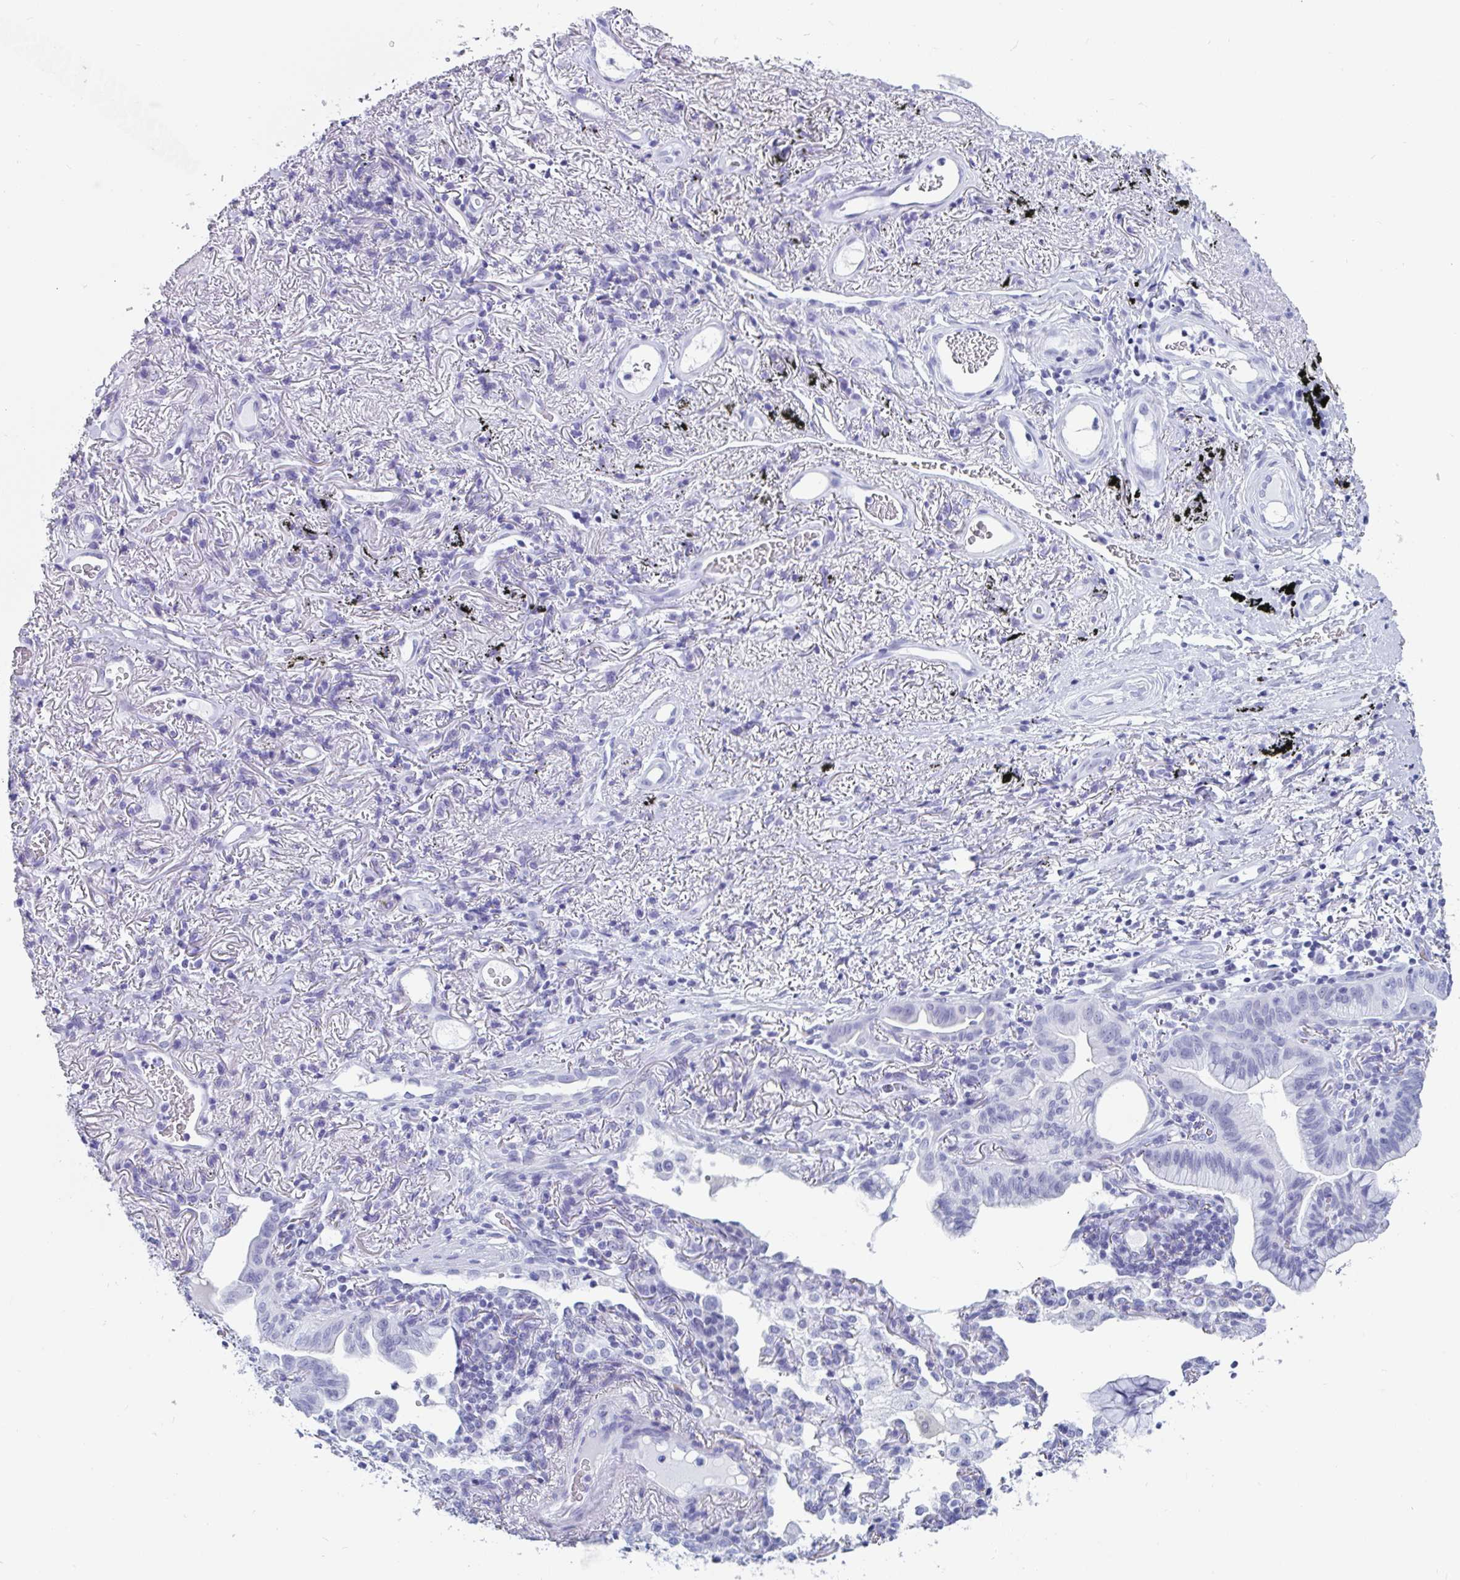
{"staining": {"intensity": "negative", "quantity": "none", "location": "none"}, "tissue": "lung cancer", "cell_type": "Tumor cells", "image_type": "cancer", "snomed": [{"axis": "morphology", "description": "Adenocarcinoma, NOS"}, {"axis": "topography", "description": "Lung"}], "caption": "A photomicrograph of lung cancer stained for a protein shows no brown staining in tumor cells. The staining is performed using DAB (3,3'-diaminobenzidine) brown chromogen with nuclei counter-stained in using hematoxylin.", "gene": "GKN2", "patient": {"sex": "male", "age": 77}}